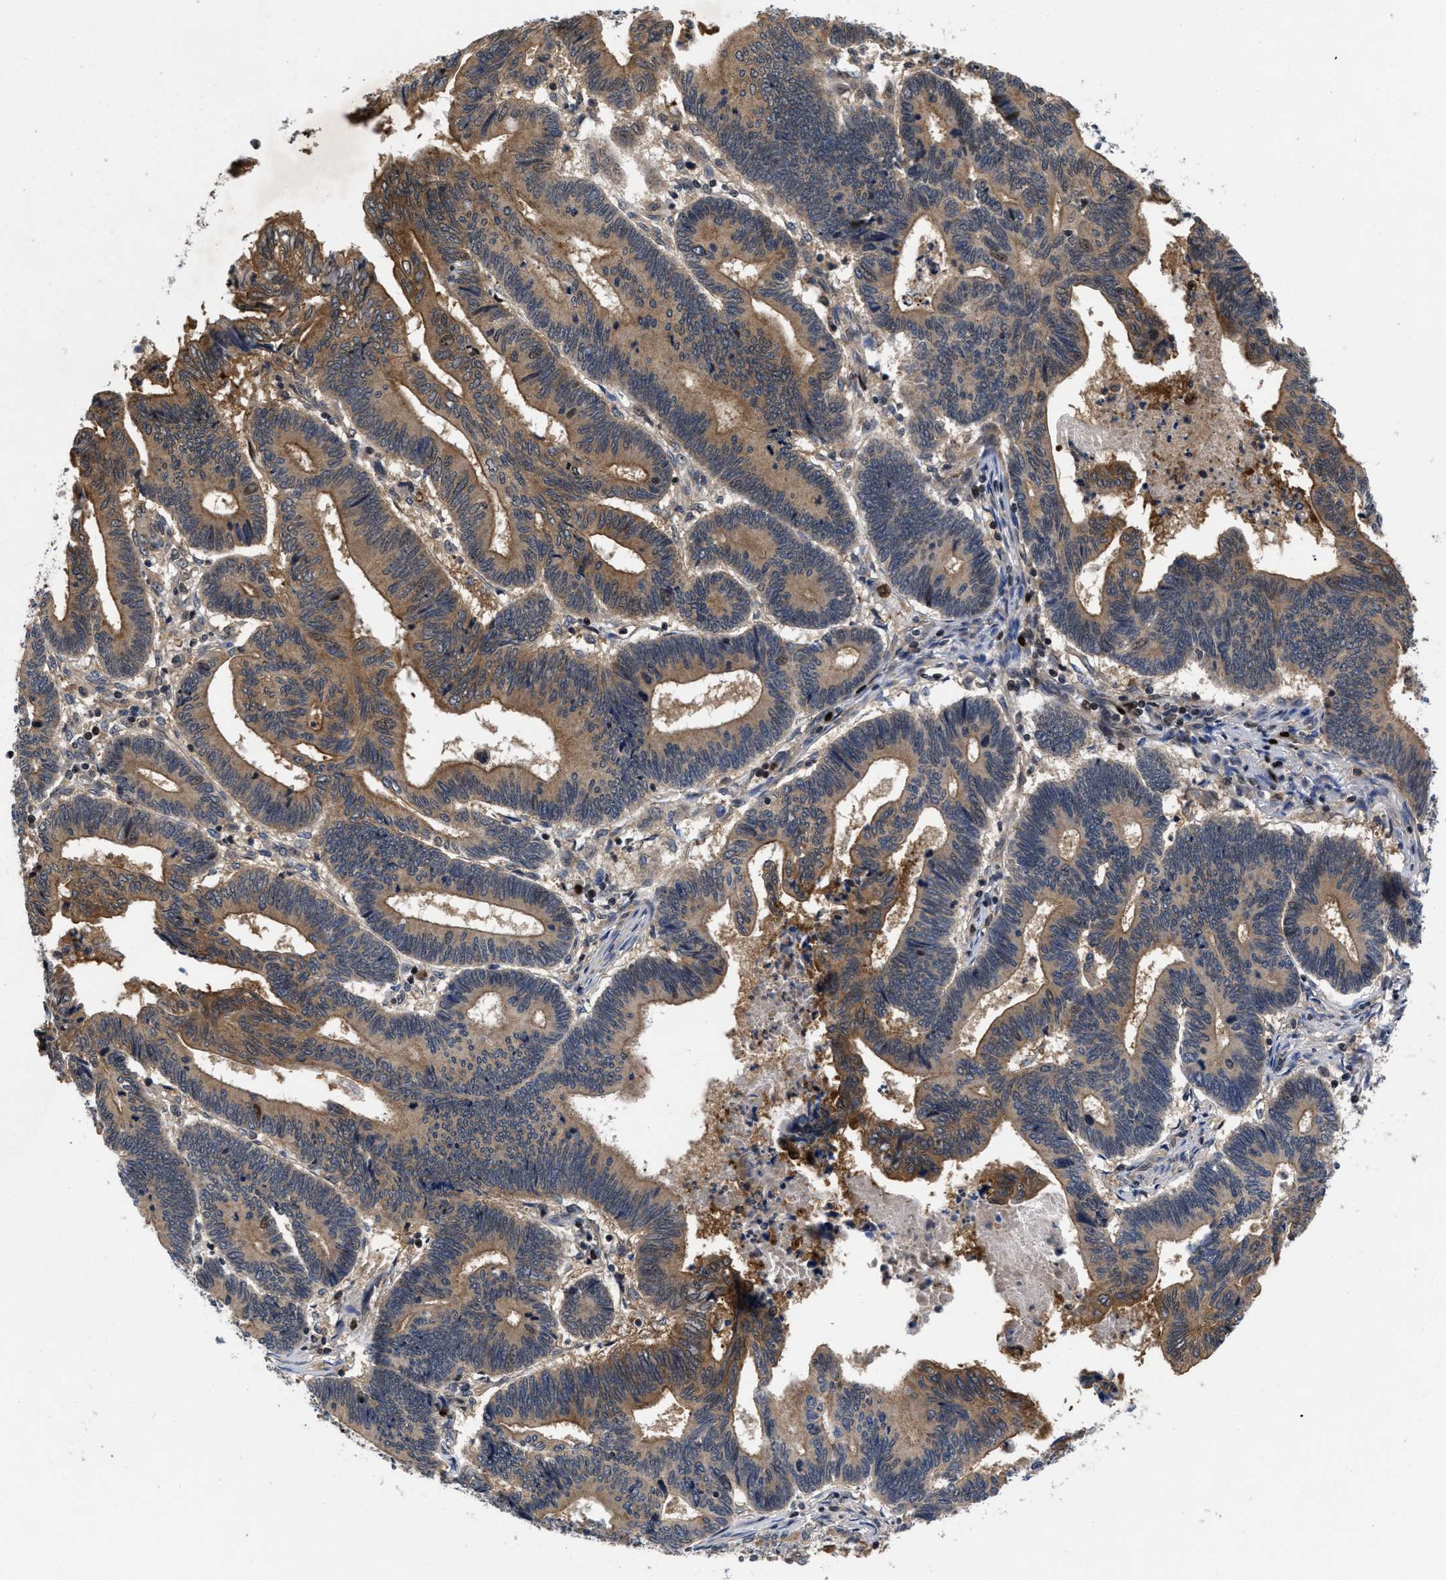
{"staining": {"intensity": "moderate", "quantity": ">75%", "location": "cytoplasmic/membranous"}, "tissue": "pancreatic cancer", "cell_type": "Tumor cells", "image_type": "cancer", "snomed": [{"axis": "morphology", "description": "Adenocarcinoma, NOS"}, {"axis": "topography", "description": "Pancreas"}], "caption": "This is a micrograph of immunohistochemistry staining of pancreatic adenocarcinoma, which shows moderate staining in the cytoplasmic/membranous of tumor cells.", "gene": "FAM200A", "patient": {"sex": "female", "age": 70}}